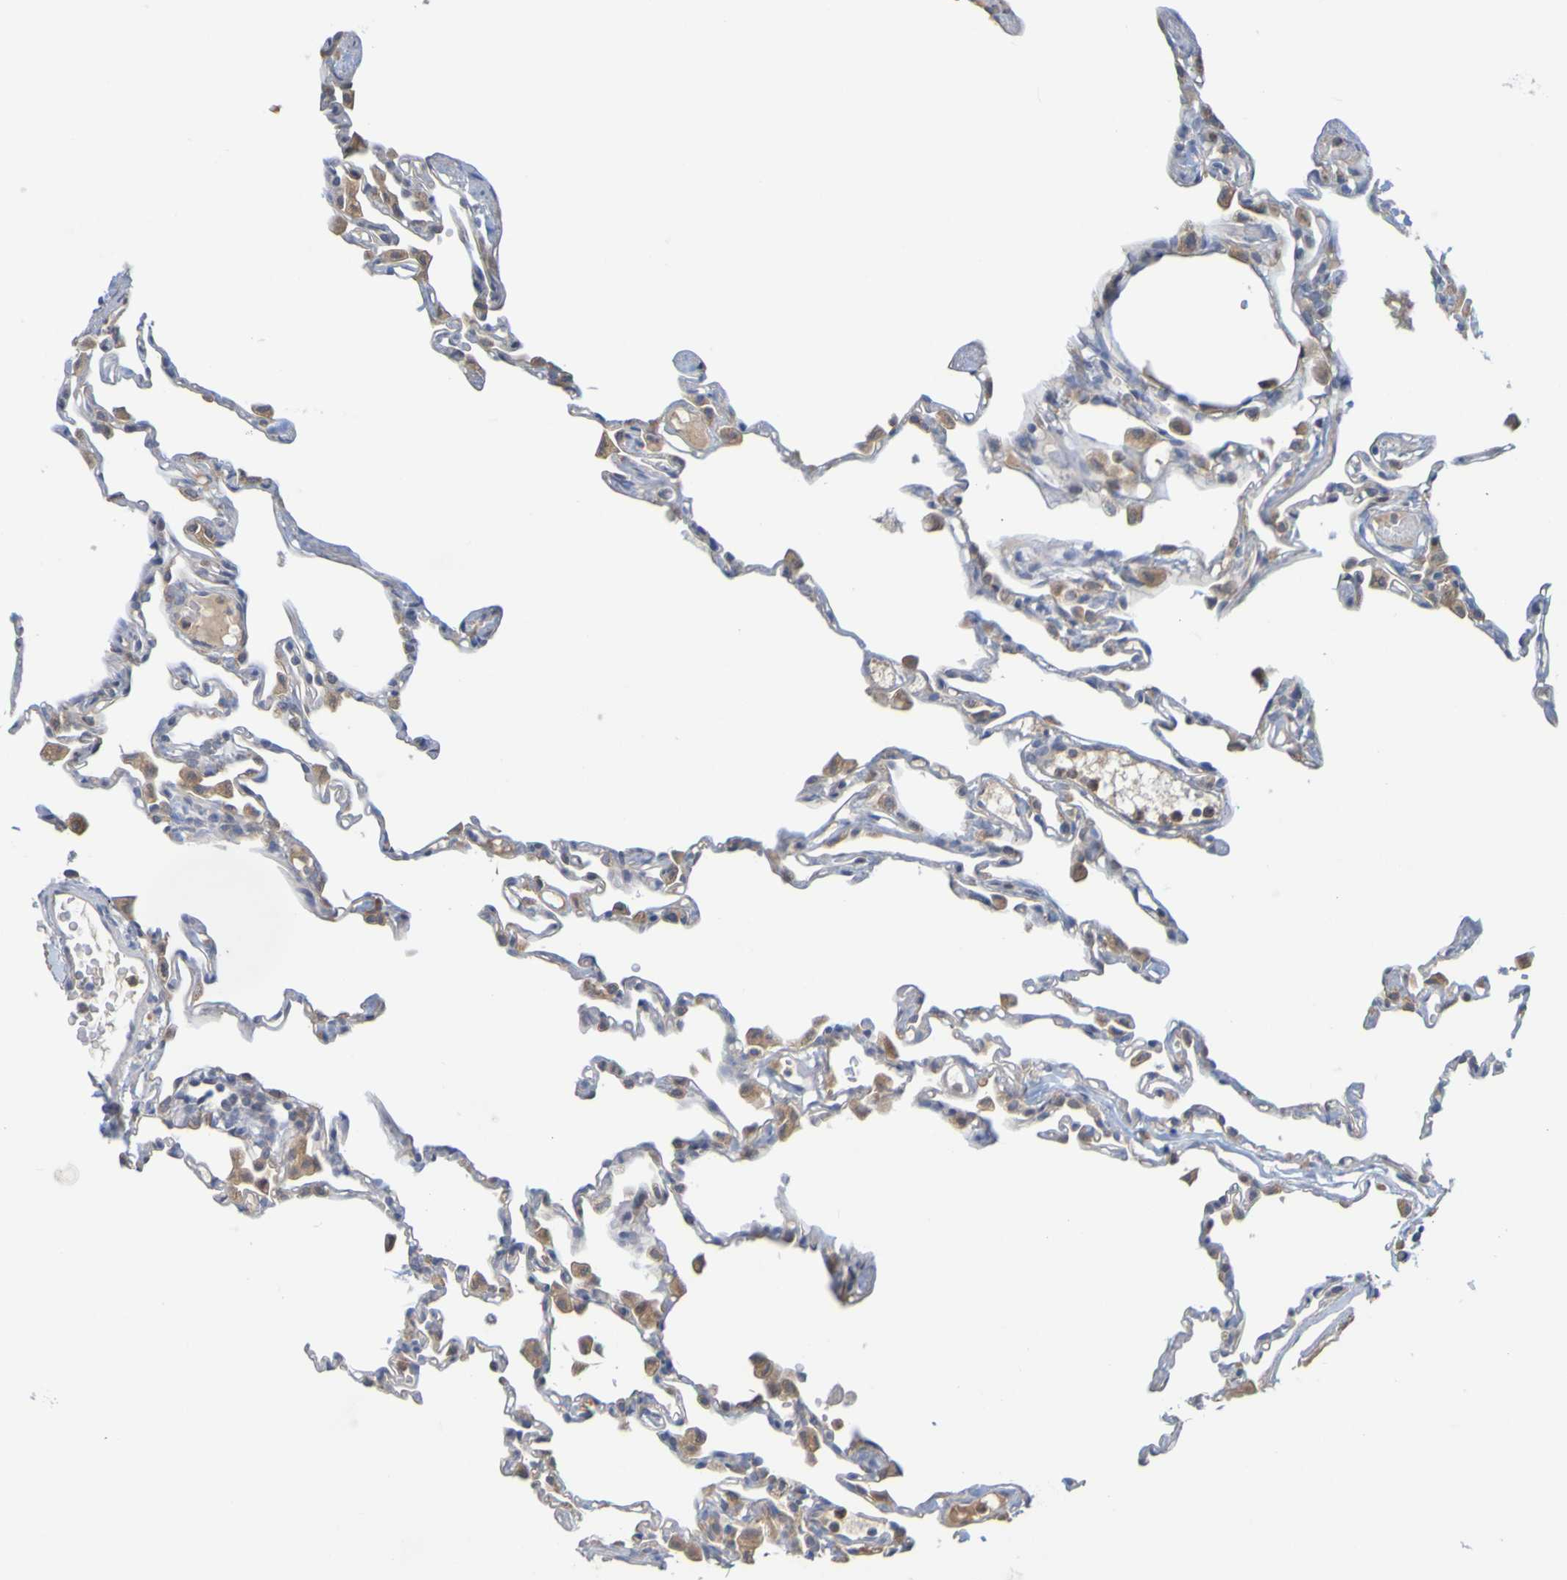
{"staining": {"intensity": "weak", "quantity": "<25%", "location": "cytoplasmic/membranous"}, "tissue": "lung", "cell_type": "Alveolar cells", "image_type": "normal", "snomed": [{"axis": "morphology", "description": "Normal tissue, NOS"}, {"axis": "topography", "description": "Lung"}], "caption": "Immunohistochemical staining of benign lung shows no significant expression in alveolar cells.", "gene": "NAV2", "patient": {"sex": "female", "age": 49}}